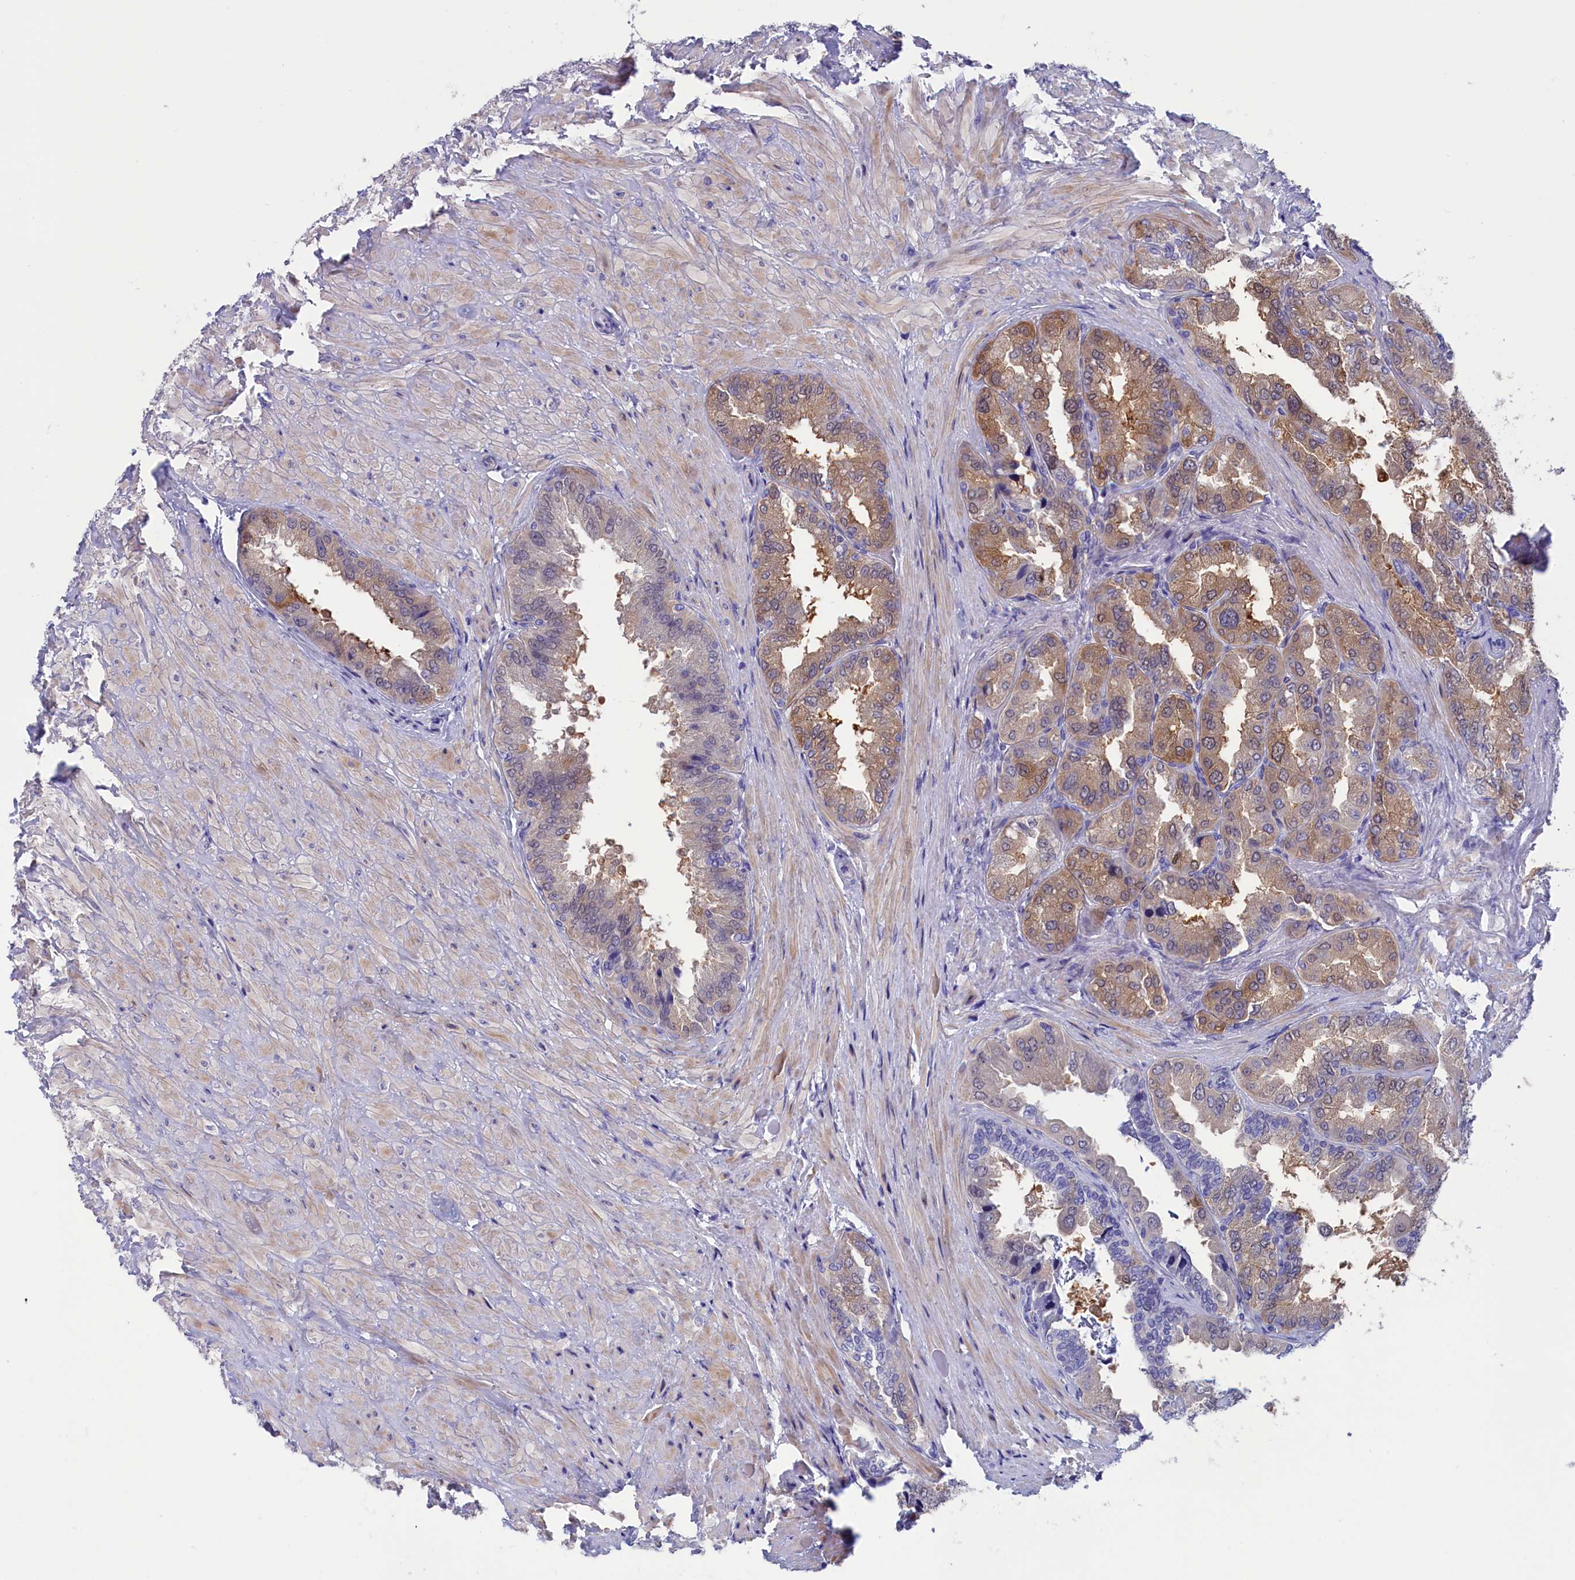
{"staining": {"intensity": "moderate", "quantity": "25%-75%", "location": "cytoplasmic/membranous"}, "tissue": "seminal vesicle", "cell_type": "Glandular cells", "image_type": "normal", "snomed": [{"axis": "morphology", "description": "Normal tissue, NOS"}, {"axis": "topography", "description": "Seminal veicle"}, {"axis": "topography", "description": "Peripheral nerve tissue"}], "caption": "The image reveals staining of benign seminal vesicle, revealing moderate cytoplasmic/membranous protein positivity (brown color) within glandular cells. (Stains: DAB (3,3'-diaminobenzidine) in brown, nuclei in blue, Microscopy: brightfield microscopy at high magnification).", "gene": "VPS35L", "patient": {"sex": "male", "age": 63}}